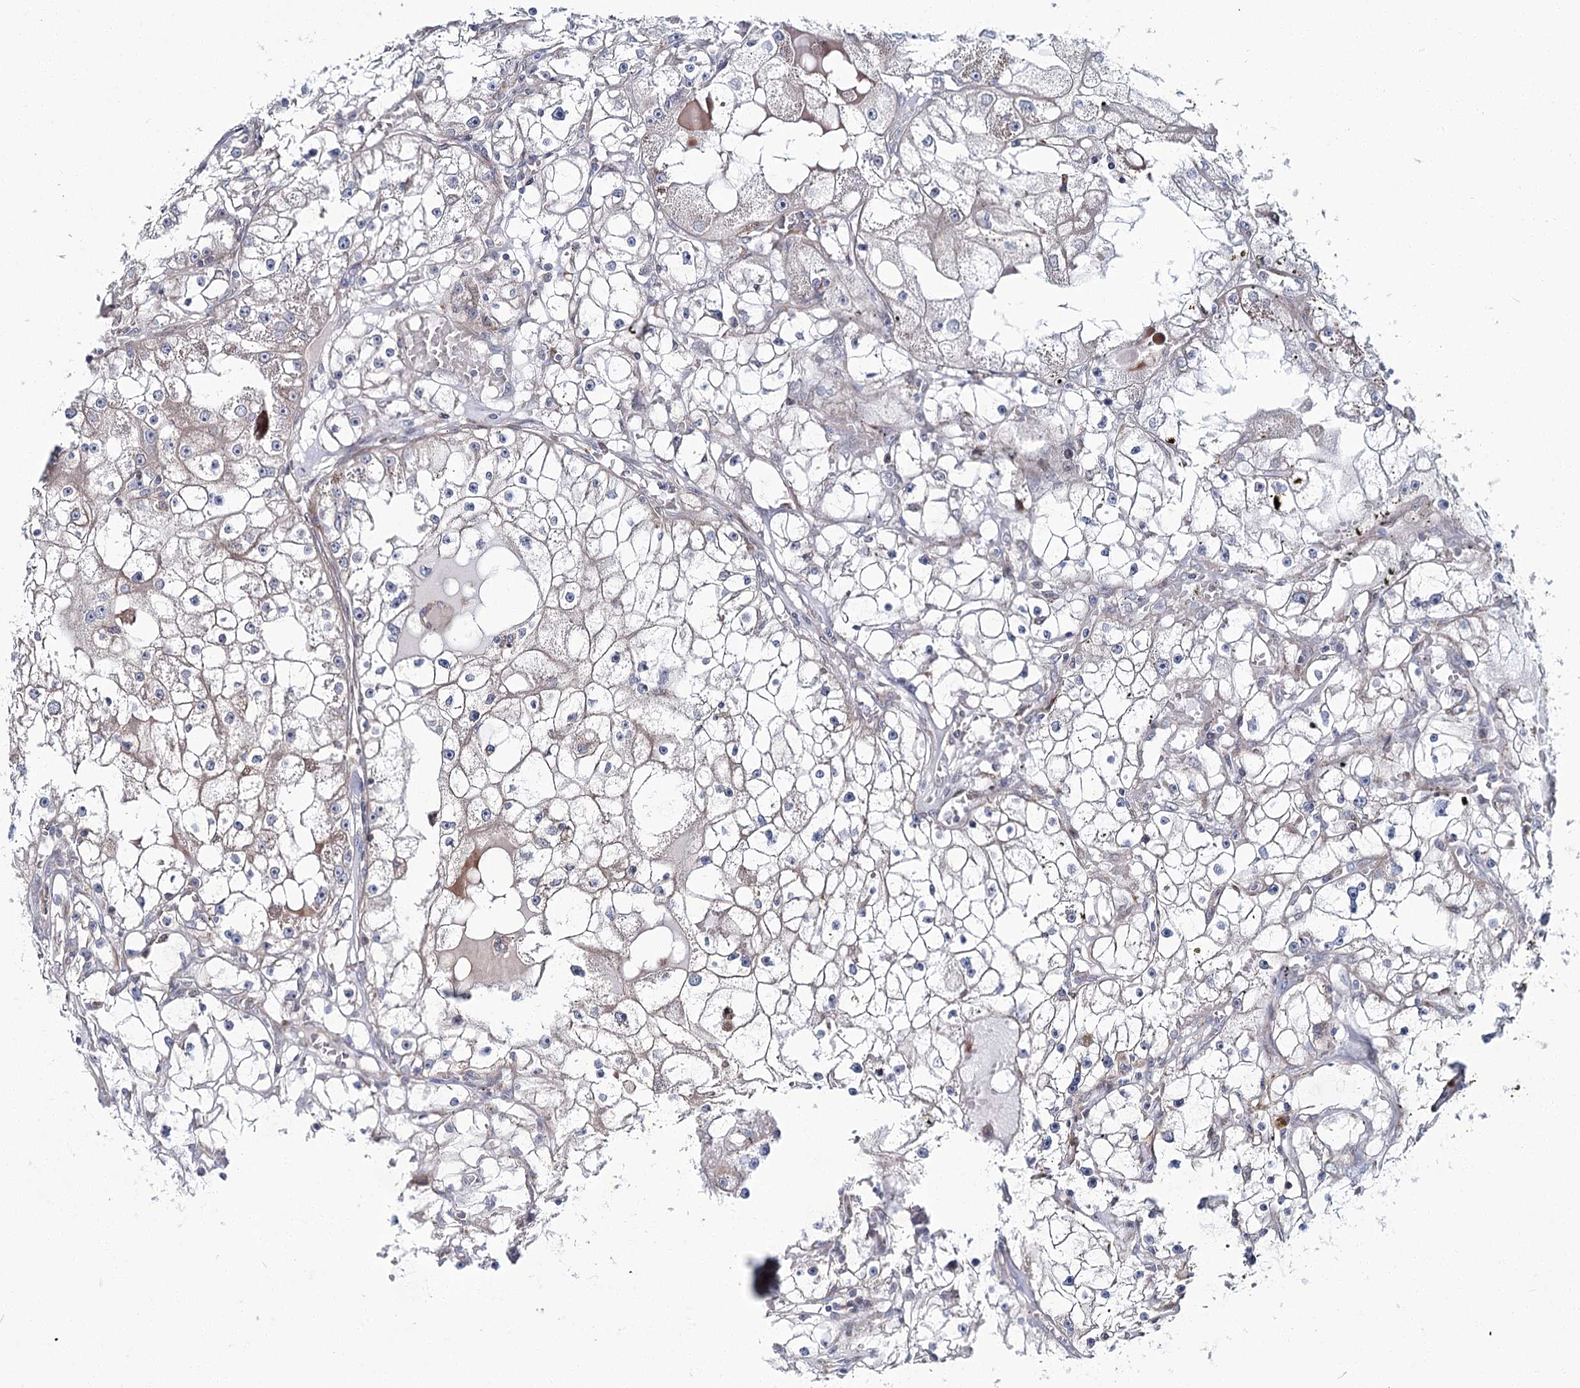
{"staining": {"intensity": "negative", "quantity": "none", "location": "none"}, "tissue": "renal cancer", "cell_type": "Tumor cells", "image_type": "cancer", "snomed": [{"axis": "morphology", "description": "Adenocarcinoma, NOS"}, {"axis": "topography", "description": "Kidney"}], "caption": "Human adenocarcinoma (renal) stained for a protein using IHC reveals no staining in tumor cells.", "gene": "CPLANE1", "patient": {"sex": "male", "age": 56}}